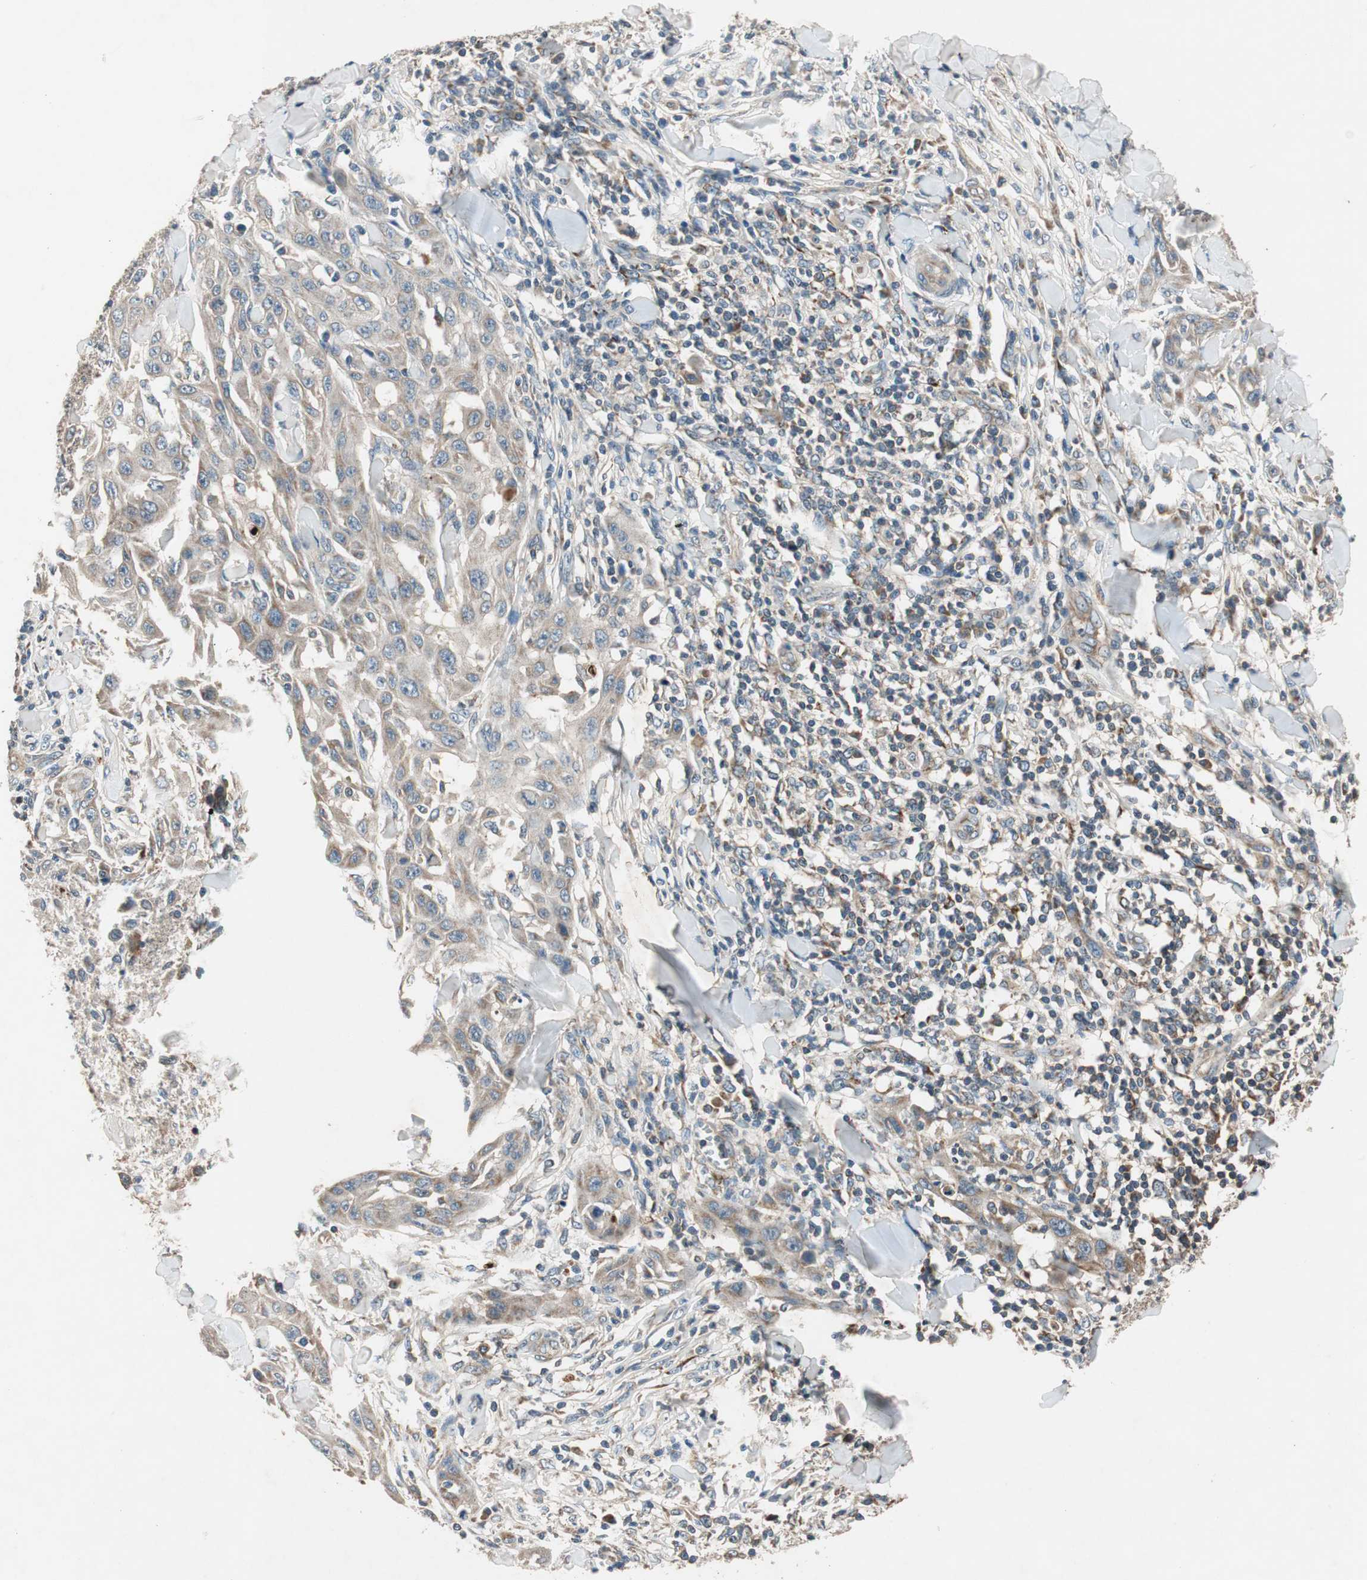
{"staining": {"intensity": "weak", "quantity": "25%-75%", "location": "cytoplasmic/membranous"}, "tissue": "skin cancer", "cell_type": "Tumor cells", "image_type": "cancer", "snomed": [{"axis": "morphology", "description": "Squamous cell carcinoma, NOS"}, {"axis": "topography", "description": "Skin"}], "caption": "Skin cancer stained with immunohistochemistry (IHC) reveals weak cytoplasmic/membranous expression in about 25%-75% of tumor cells.", "gene": "HPN", "patient": {"sex": "male", "age": 24}}